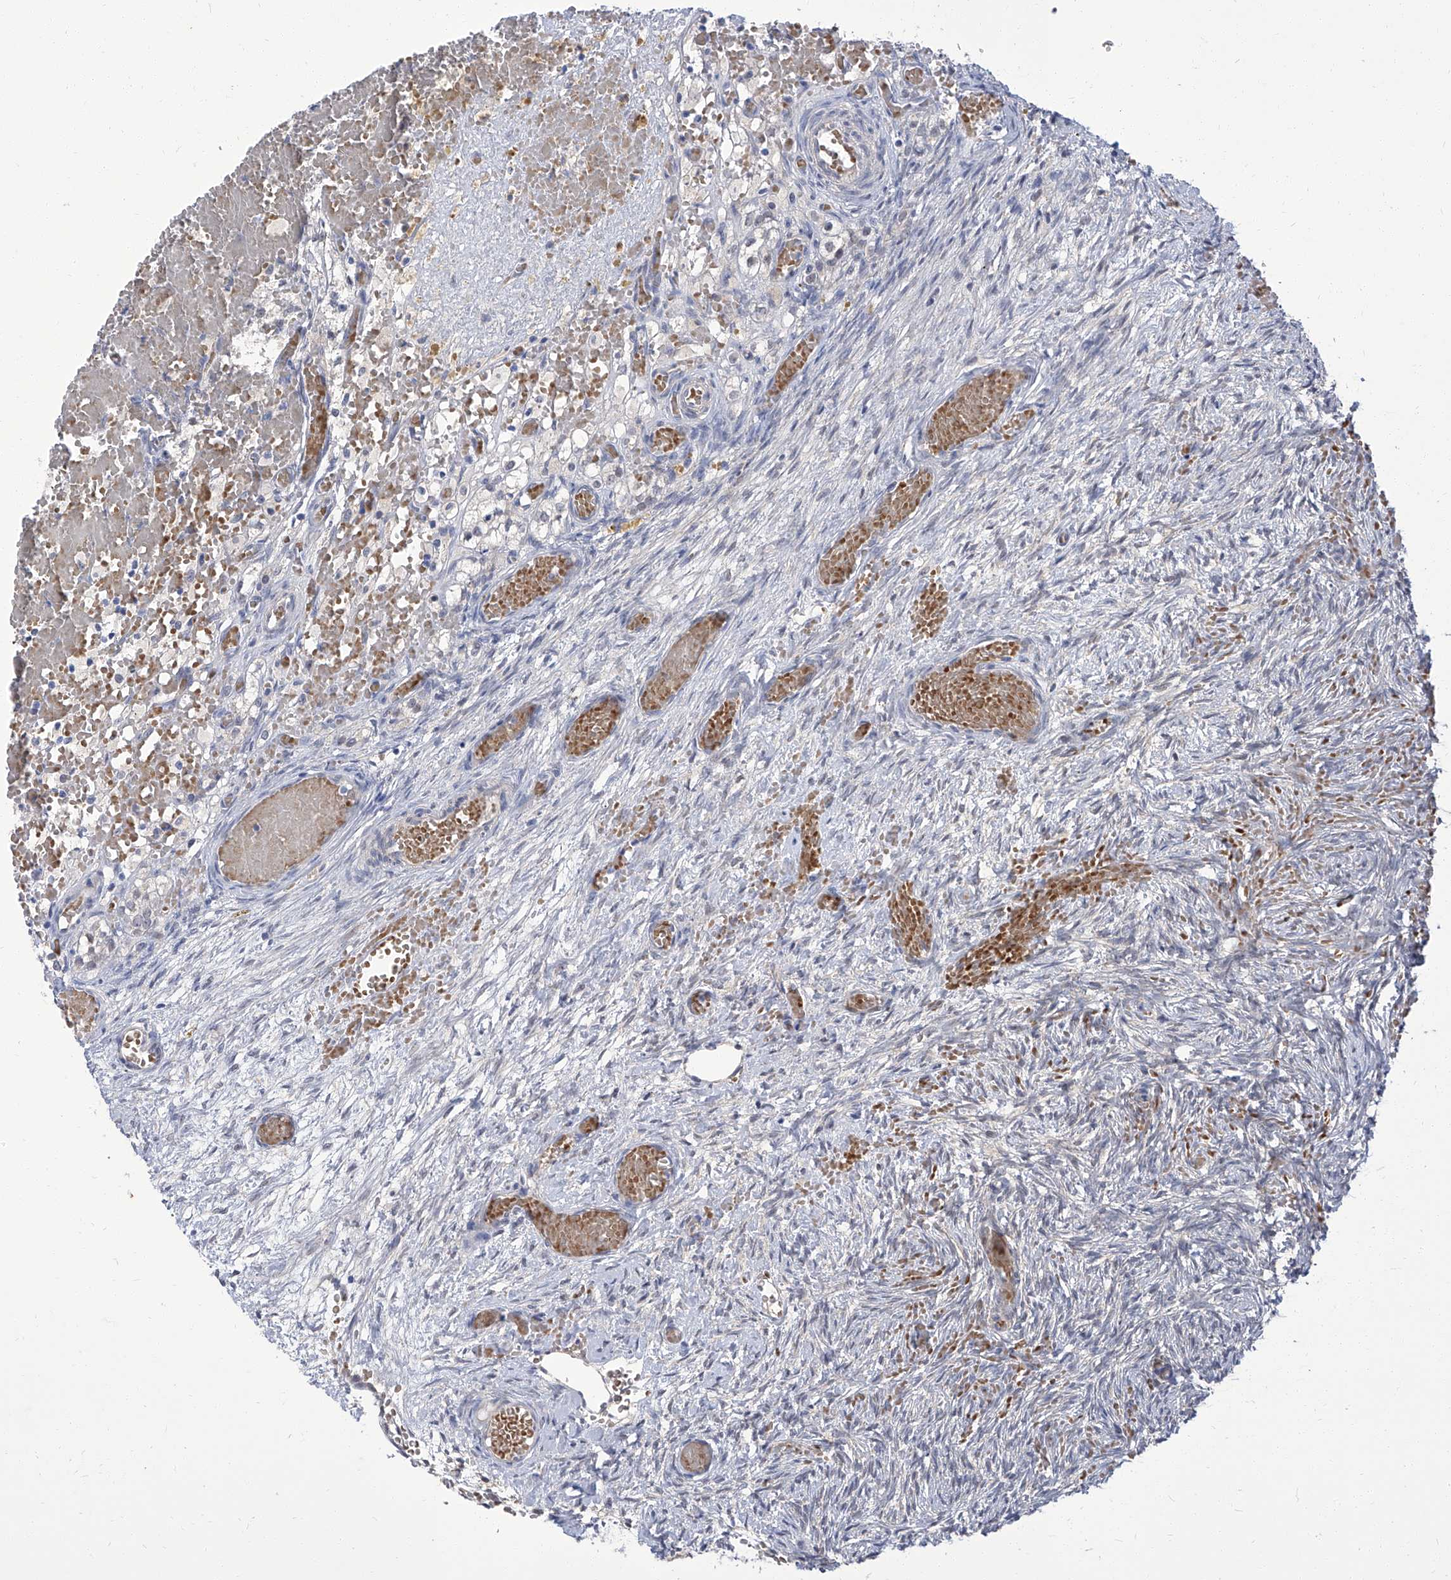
{"staining": {"intensity": "negative", "quantity": "none", "location": "none"}, "tissue": "ovary", "cell_type": "Ovarian stroma cells", "image_type": "normal", "snomed": [{"axis": "morphology", "description": "Adenocarcinoma, NOS"}, {"axis": "topography", "description": "Endometrium"}], "caption": "IHC micrograph of benign human ovary stained for a protein (brown), which demonstrates no staining in ovarian stroma cells.", "gene": "PARD3", "patient": {"sex": "female", "age": 32}}